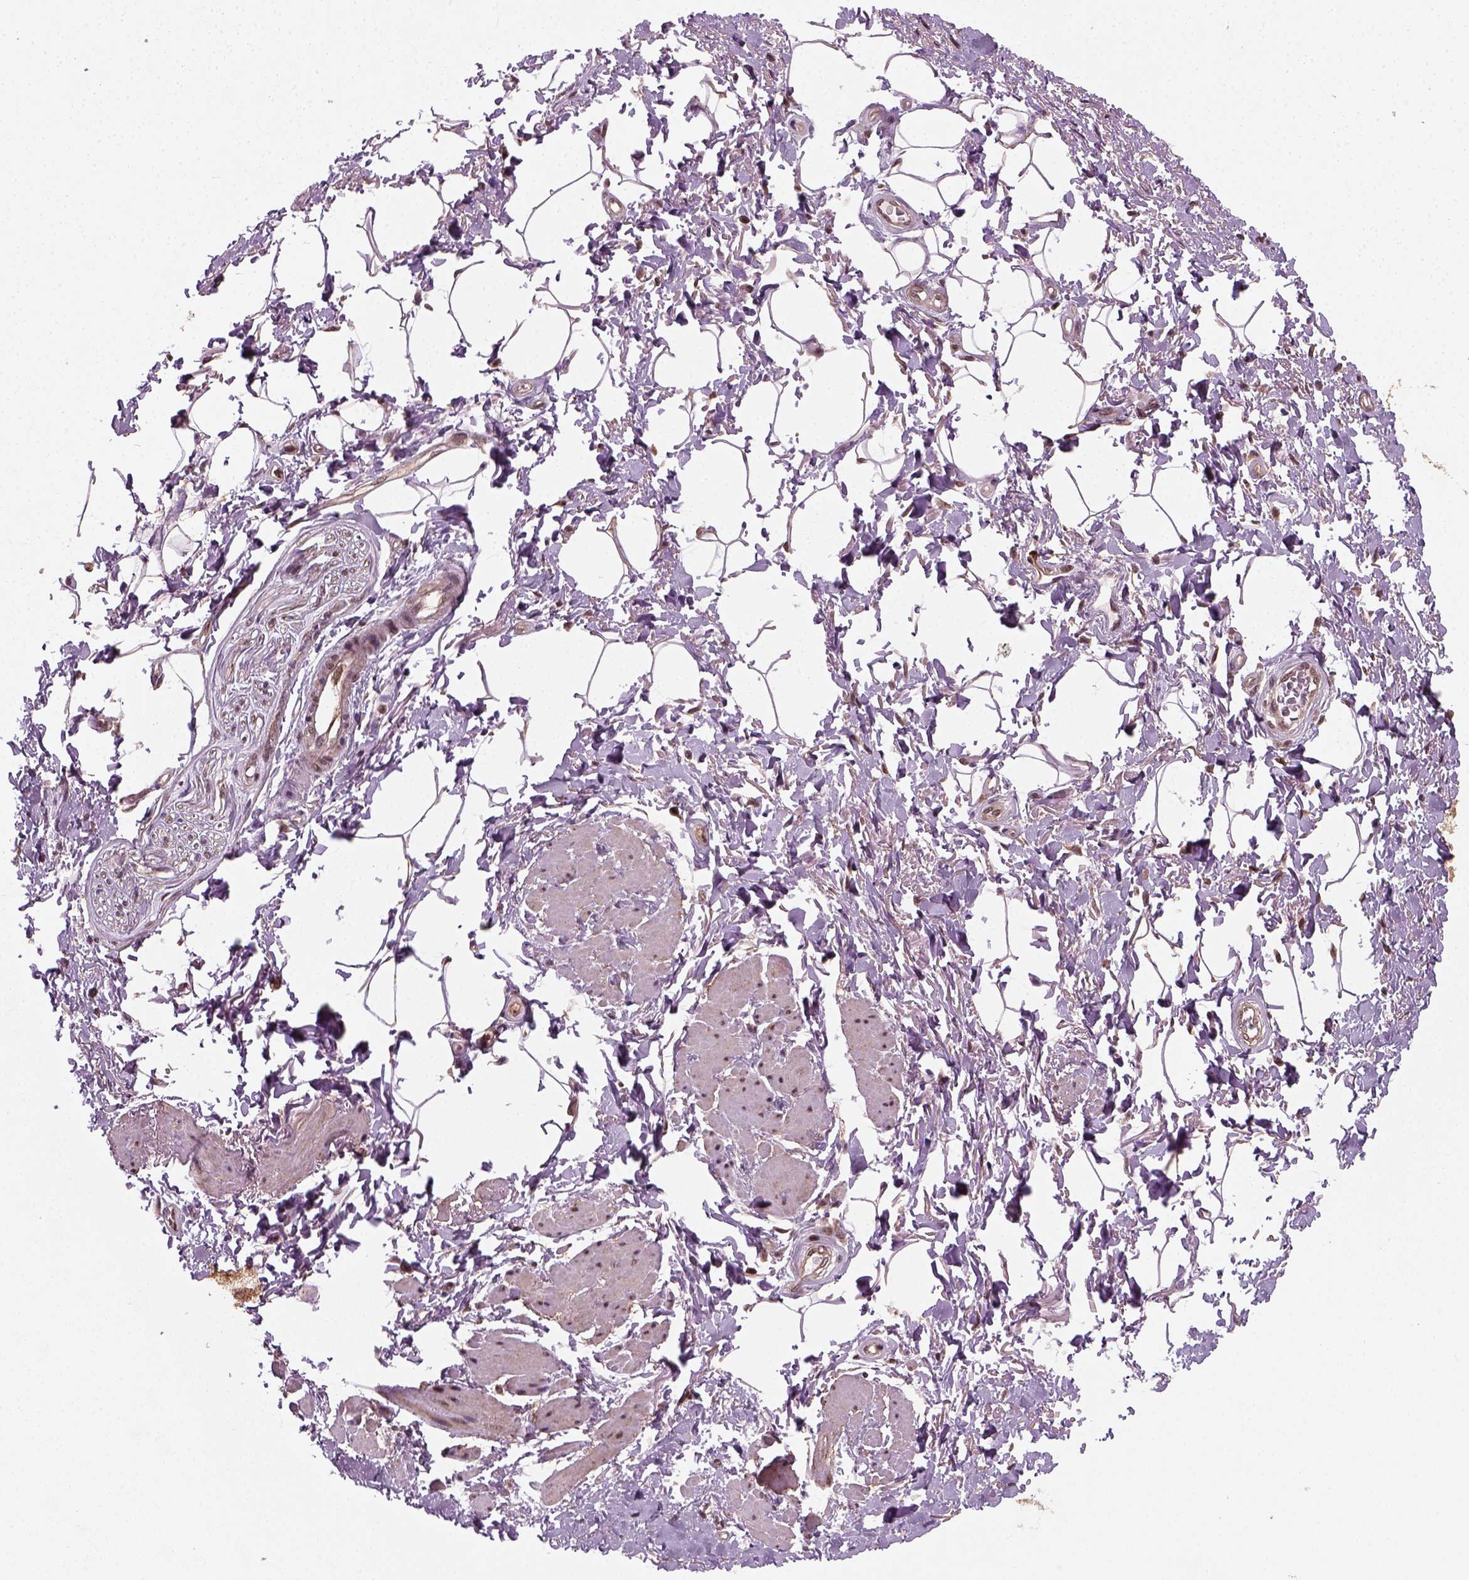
{"staining": {"intensity": "strong", "quantity": ">75%", "location": "nuclear"}, "tissue": "adipose tissue", "cell_type": "Adipocytes", "image_type": "normal", "snomed": [{"axis": "morphology", "description": "Normal tissue, NOS"}, {"axis": "topography", "description": "Peripheral nerve tissue"}], "caption": "Immunohistochemistry (IHC) (DAB) staining of benign human adipose tissue displays strong nuclear protein staining in approximately >75% of adipocytes. (Stains: DAB in brown, nuclei in blue, Microscopy: brightfield microscopy at high magnification).", "gene": "NUDT9", "patient": {"sex": "male", "age": 51}}